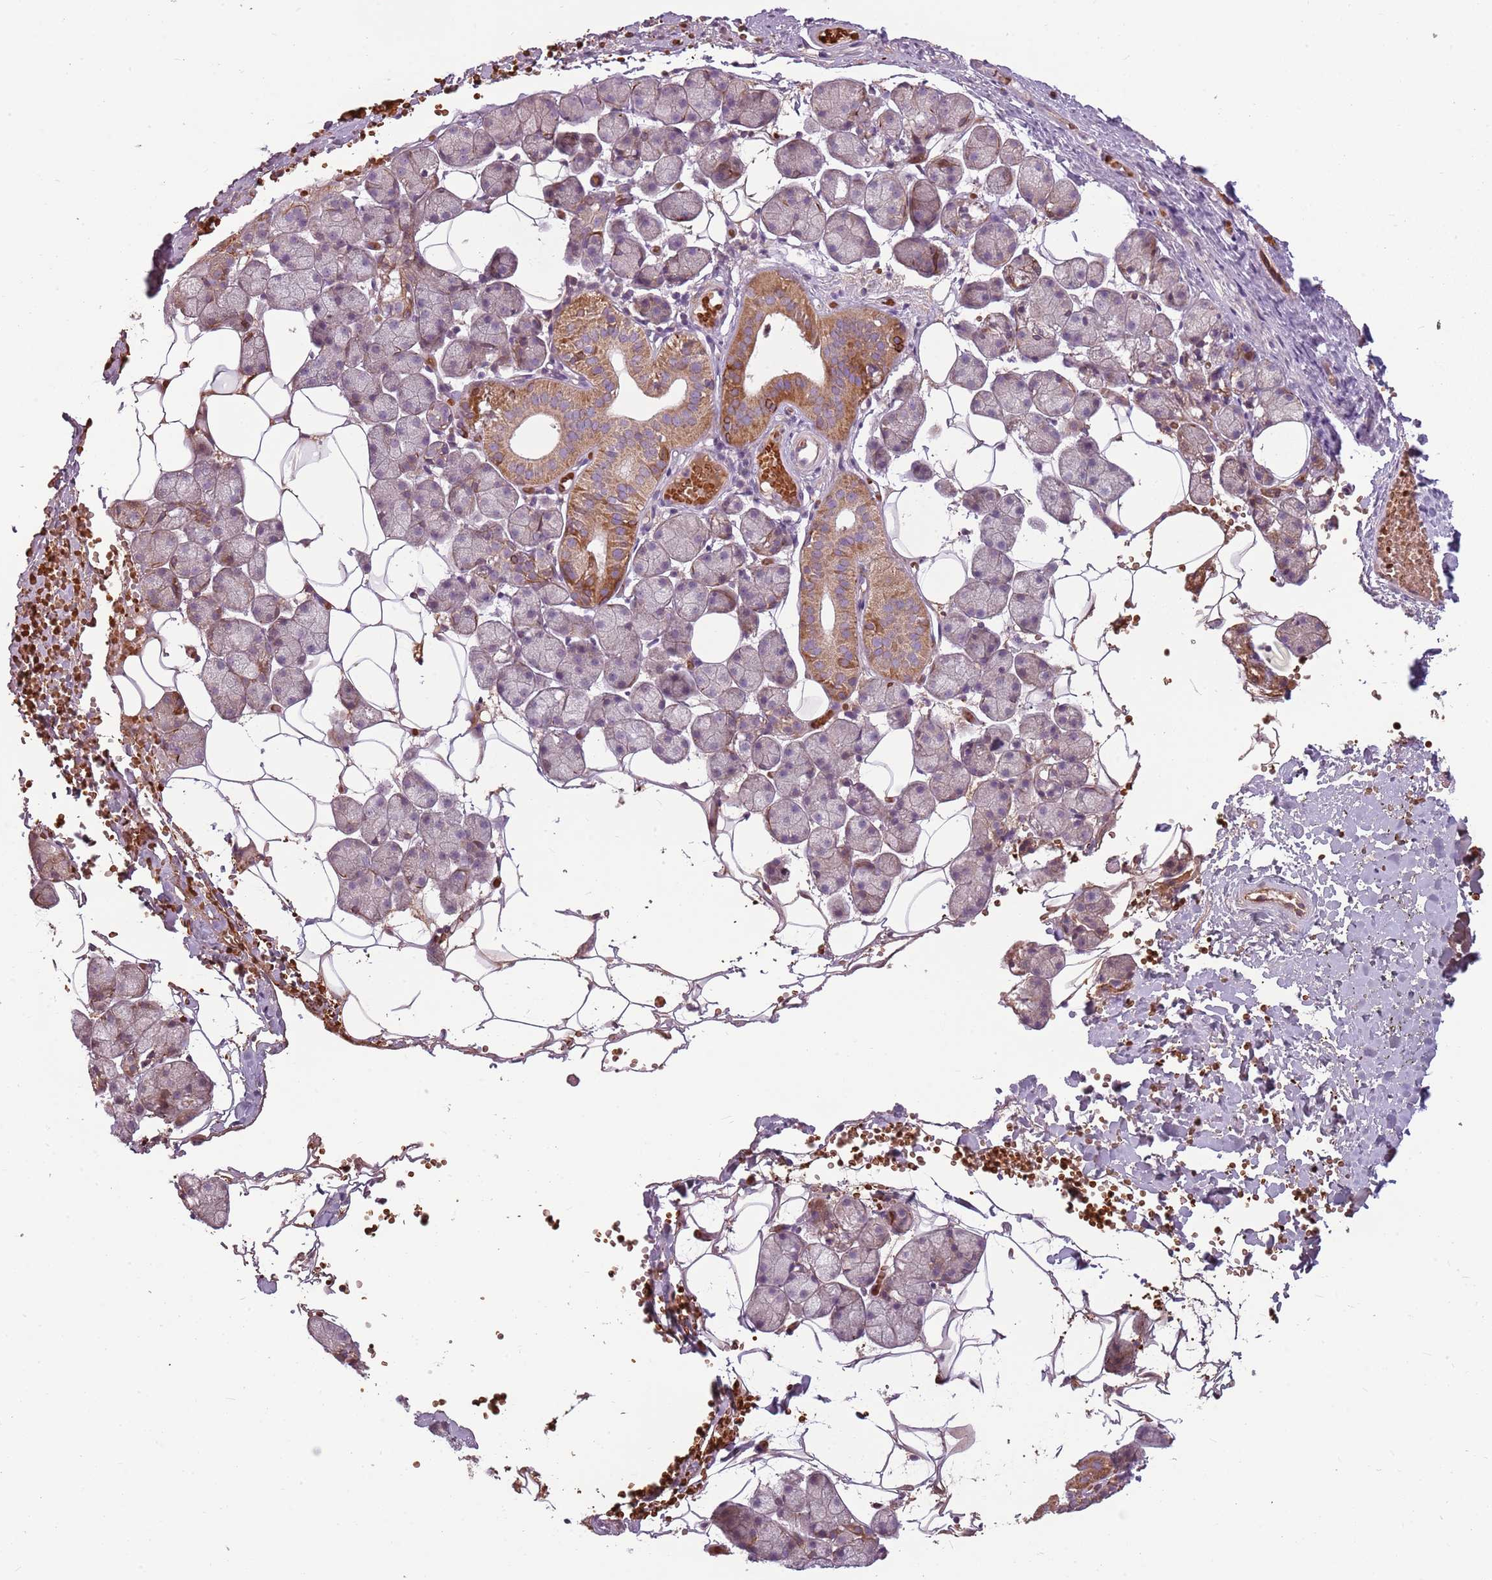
{"staining": {"intensity": "moderate", "quantity": "25%-75%", "location": "cytoplasmic/membranous"}, "tissue": "salivary gland", "cell_type": "Glandular cells", "image_type": "normal", "snomed": [{"axis": "morphology", "description": "Normal tissue, NOS"}, {"axis": "topography", "description": "Salivary gland"}], "caption": "Protein staining of normal salivary gland exhibits moderate cytoplasmic/membranous expression in about 25%-75% of glandular cells.", "gene": "HSPA14", "patient": {"sex": "female", "age": 33}}